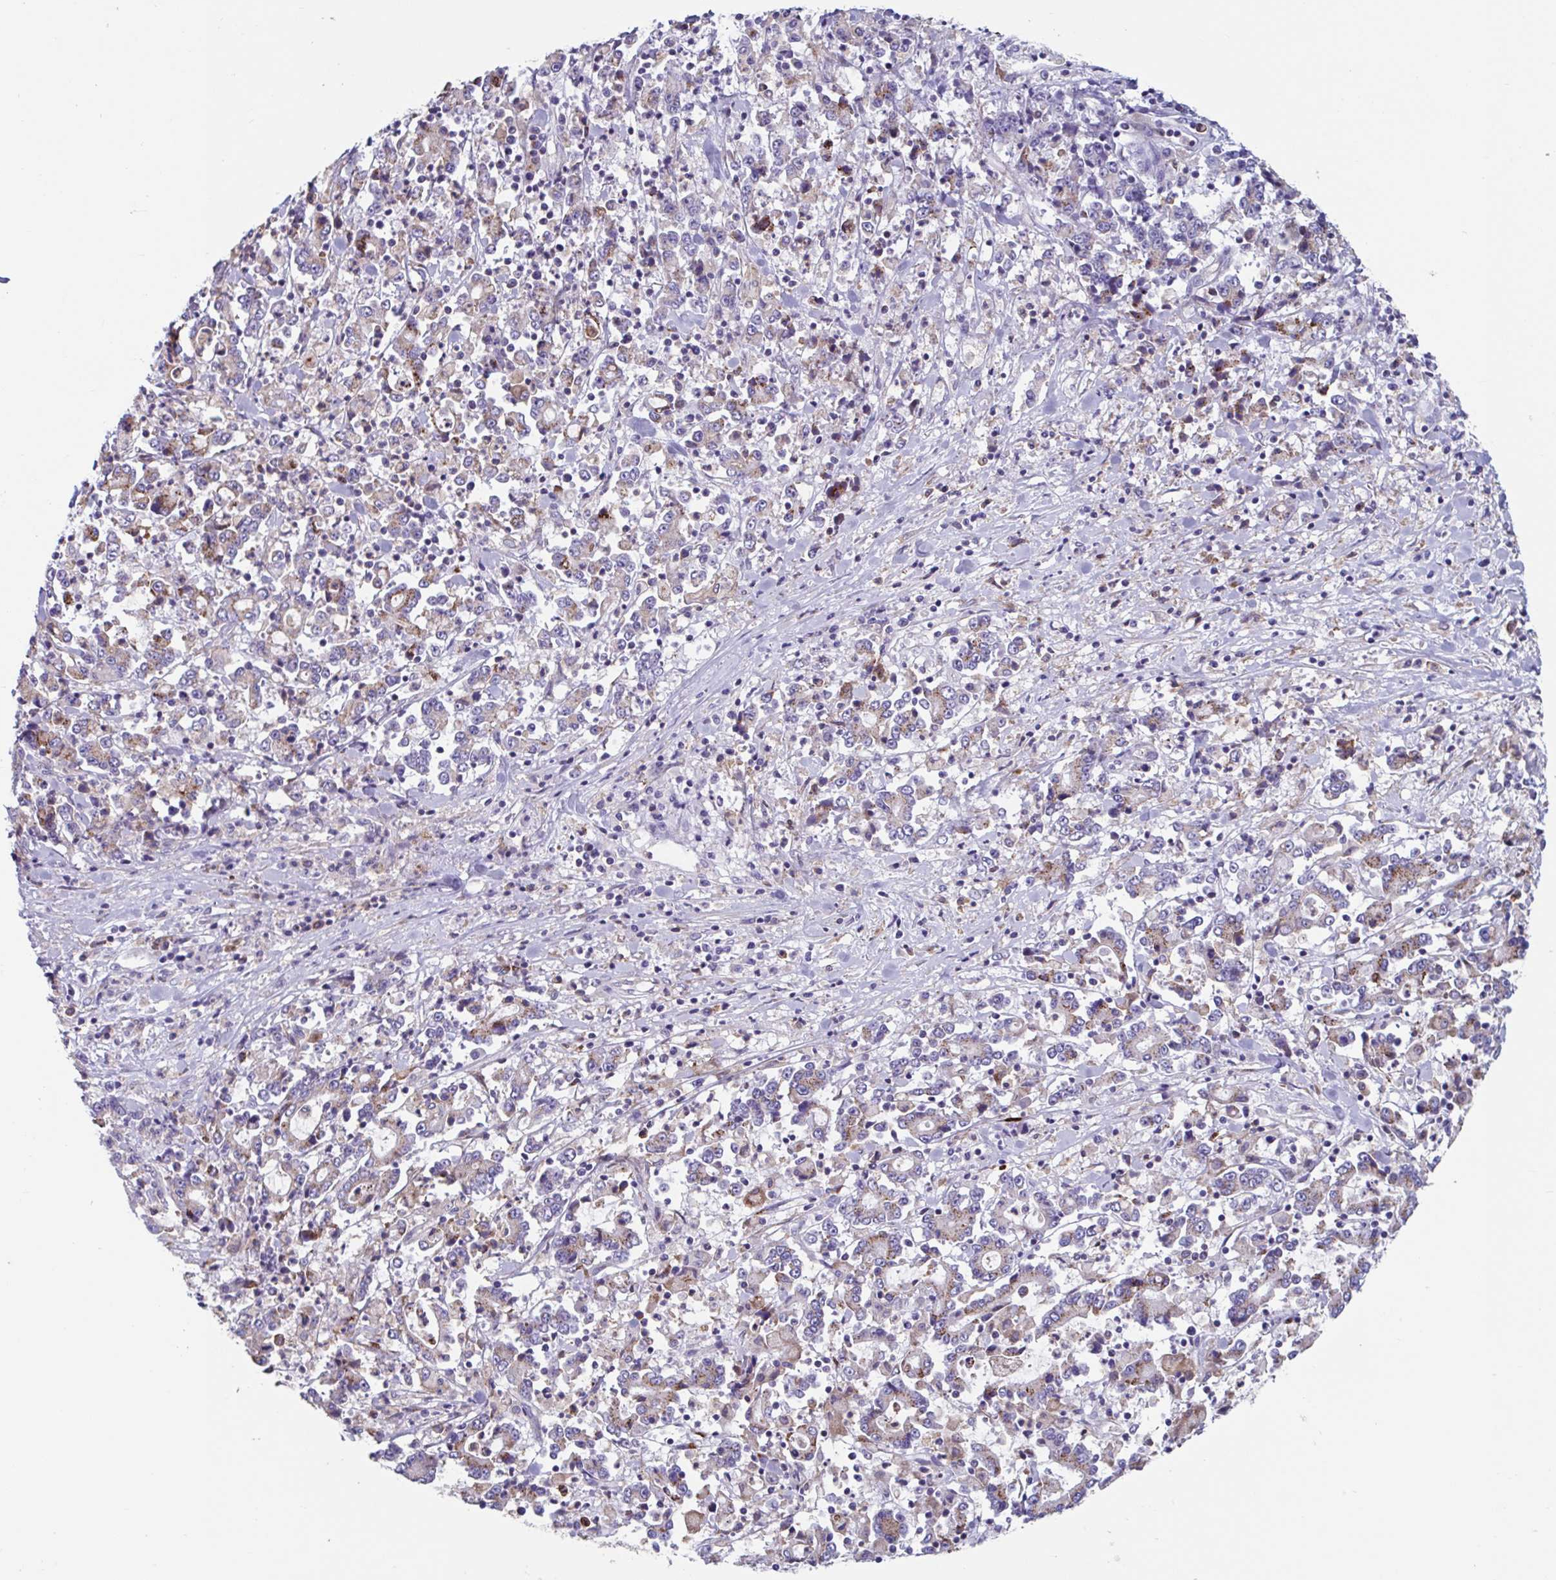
{"staining": {"intensity": "moderate", "quantity": "25%-75%", "location": "cytoplasmic/membranous"}, "tissue": "stomach cancer", "cell_type": "Tumor cells", "image_type": "cancer", "snomed": [{"axis": "morphology", "description": "Adenocarcinoma, NOS"}, {"axis": "topography", "description": "Stomach, upper"}], "caption": "The photomicrograph exhibits staining of stomach cancer, revealing moderate cytoplasmic/membranous protein staining (brown color) within tumor cells. Ihc stains the protein of interest in brown and the nuclei are stained blue.", "gene": "RFK", "patient": {"sex": "male", "age": 68}}